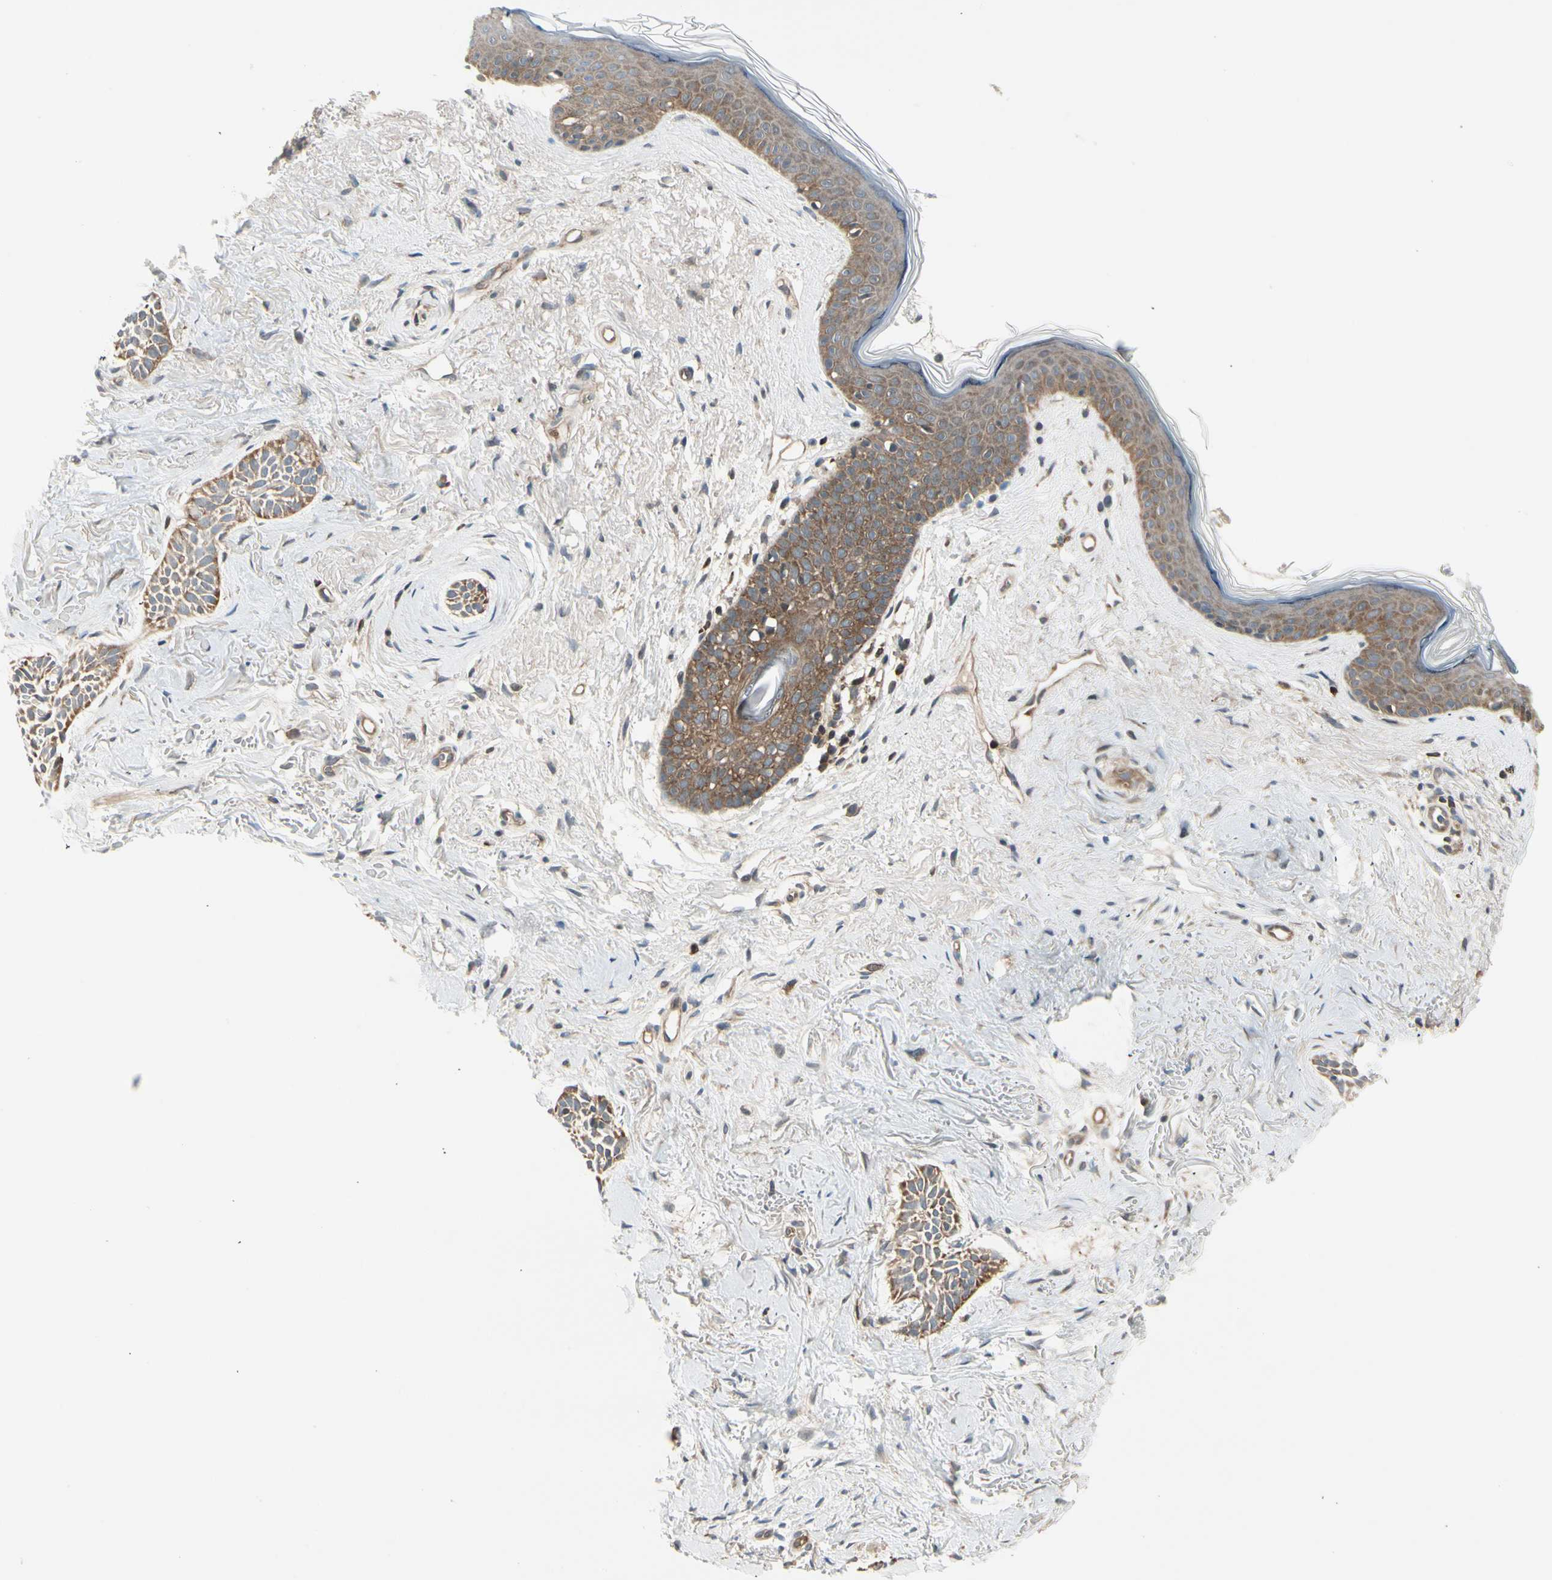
{"staining": {"intensity": "strong", "quantity": ">75%", "location": "cytoplasmic/membranous"}, "tissue": "skin cancer", "cell_type": "Tumor cells", "image_type": "cancer", "snomed": [{"axis": "morphology", "description": "Normal tissue, NOS"}, {"axis": "morphology", "description": "Basal cell carcinoma"}, {"axis": "topography", "description": "Skin"}], "caption": "The photomicrograph displays immunohistochemical staining of skin basal cell carcinoma. There is strong cytoplasmic/membranous staining is present in approximately >75% of tumor cells.", "gene": "OXSR1", "patient": {"sex": "female", "age": 84}}